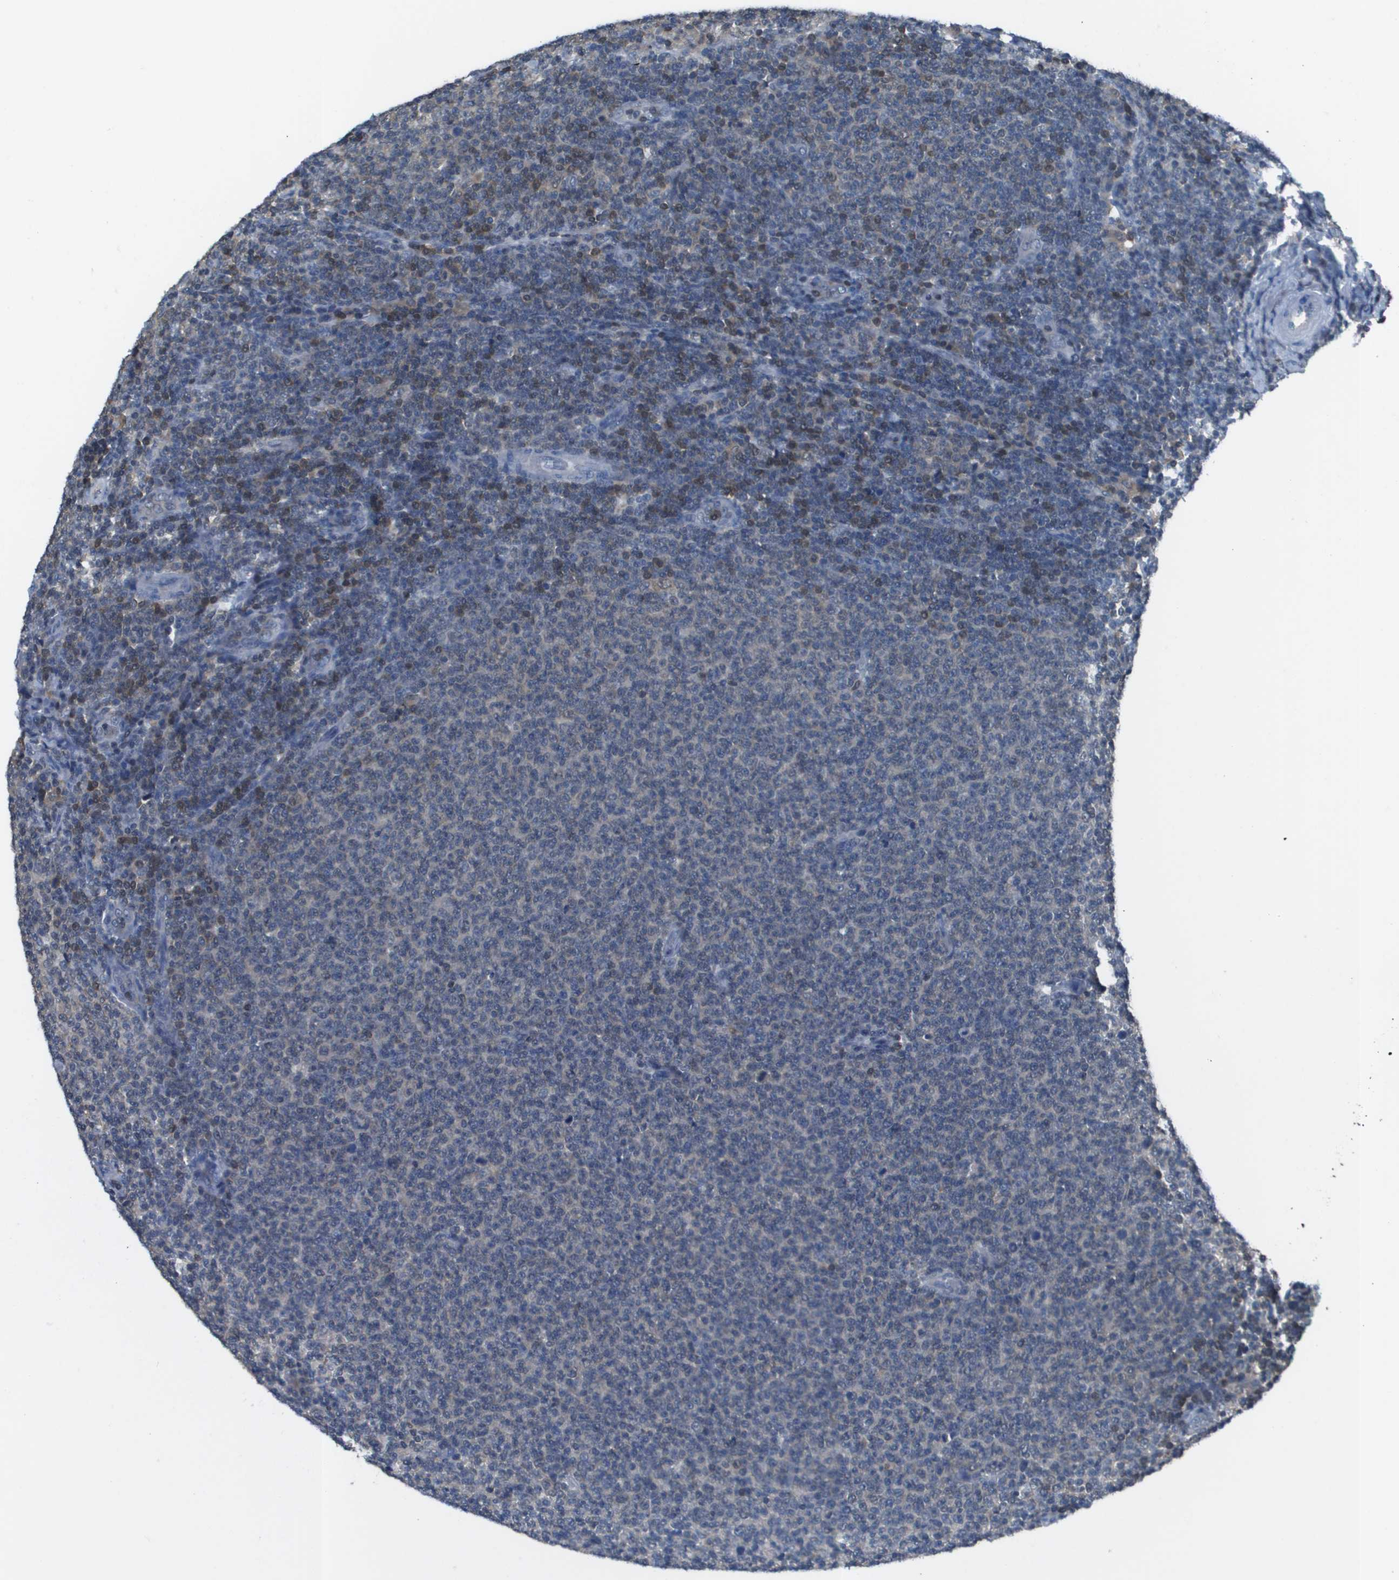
{"staining": {"intensity": "weak", "quantity": "<25%", "location": "cytoplasmic/membranous"}, "tissue": "lymphoma", "cell_type": "Tumor cells", "image_type": "cancer", "snomed": [{"axis": "morphology", "description": "Malignant lymphoma, non-Hodgkin's type, Low grade"}, {"axis": "topography", "description": "Lymph node"}], "caption": "DAB immunohistochemical staining of lymphoma exhibits no significant expression in tumor cells.", "gene": "CAMK4", "patient": {"sex": "male", "age": 66}}